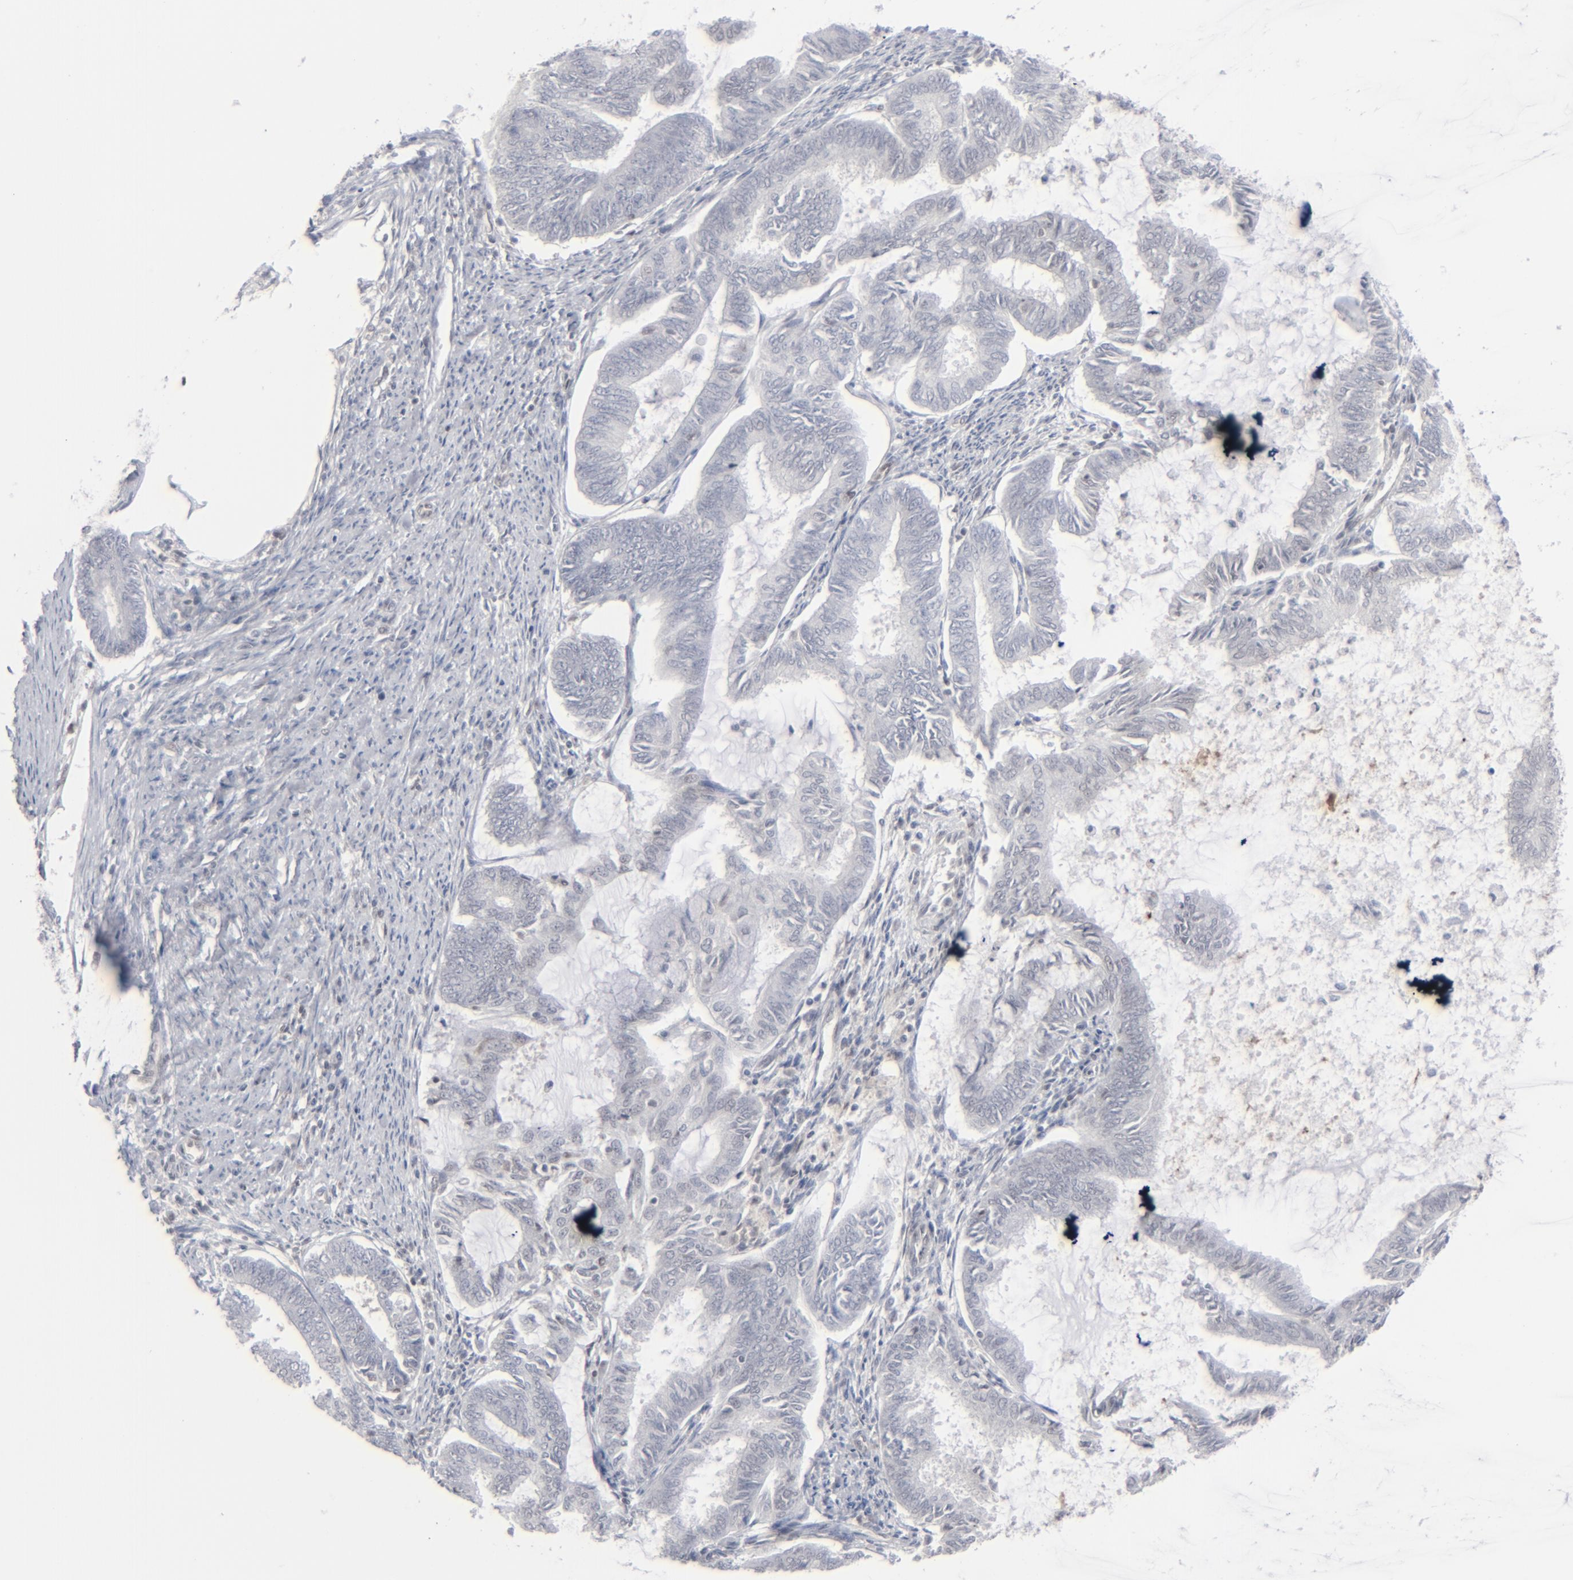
{"staining": {"intensity": "negative", "quantity": "none", "location": "none"}, "tissue": "endometrial cancer", "cell_type": "Tumor cells", "image_type": "cancer", "snomed": [{"axis": "morphology", "description": "Adenocarcinoma, NOS"}, {"axis": "topography", "description": "Endometrium"}], "caption": "Endometrial cancer (adenocarcinoma) was stained to show a protein in brown. There is no significant expression in tumor cells.", "gene": "IRF9", "patient": {"sex": "female", "age": 86}}